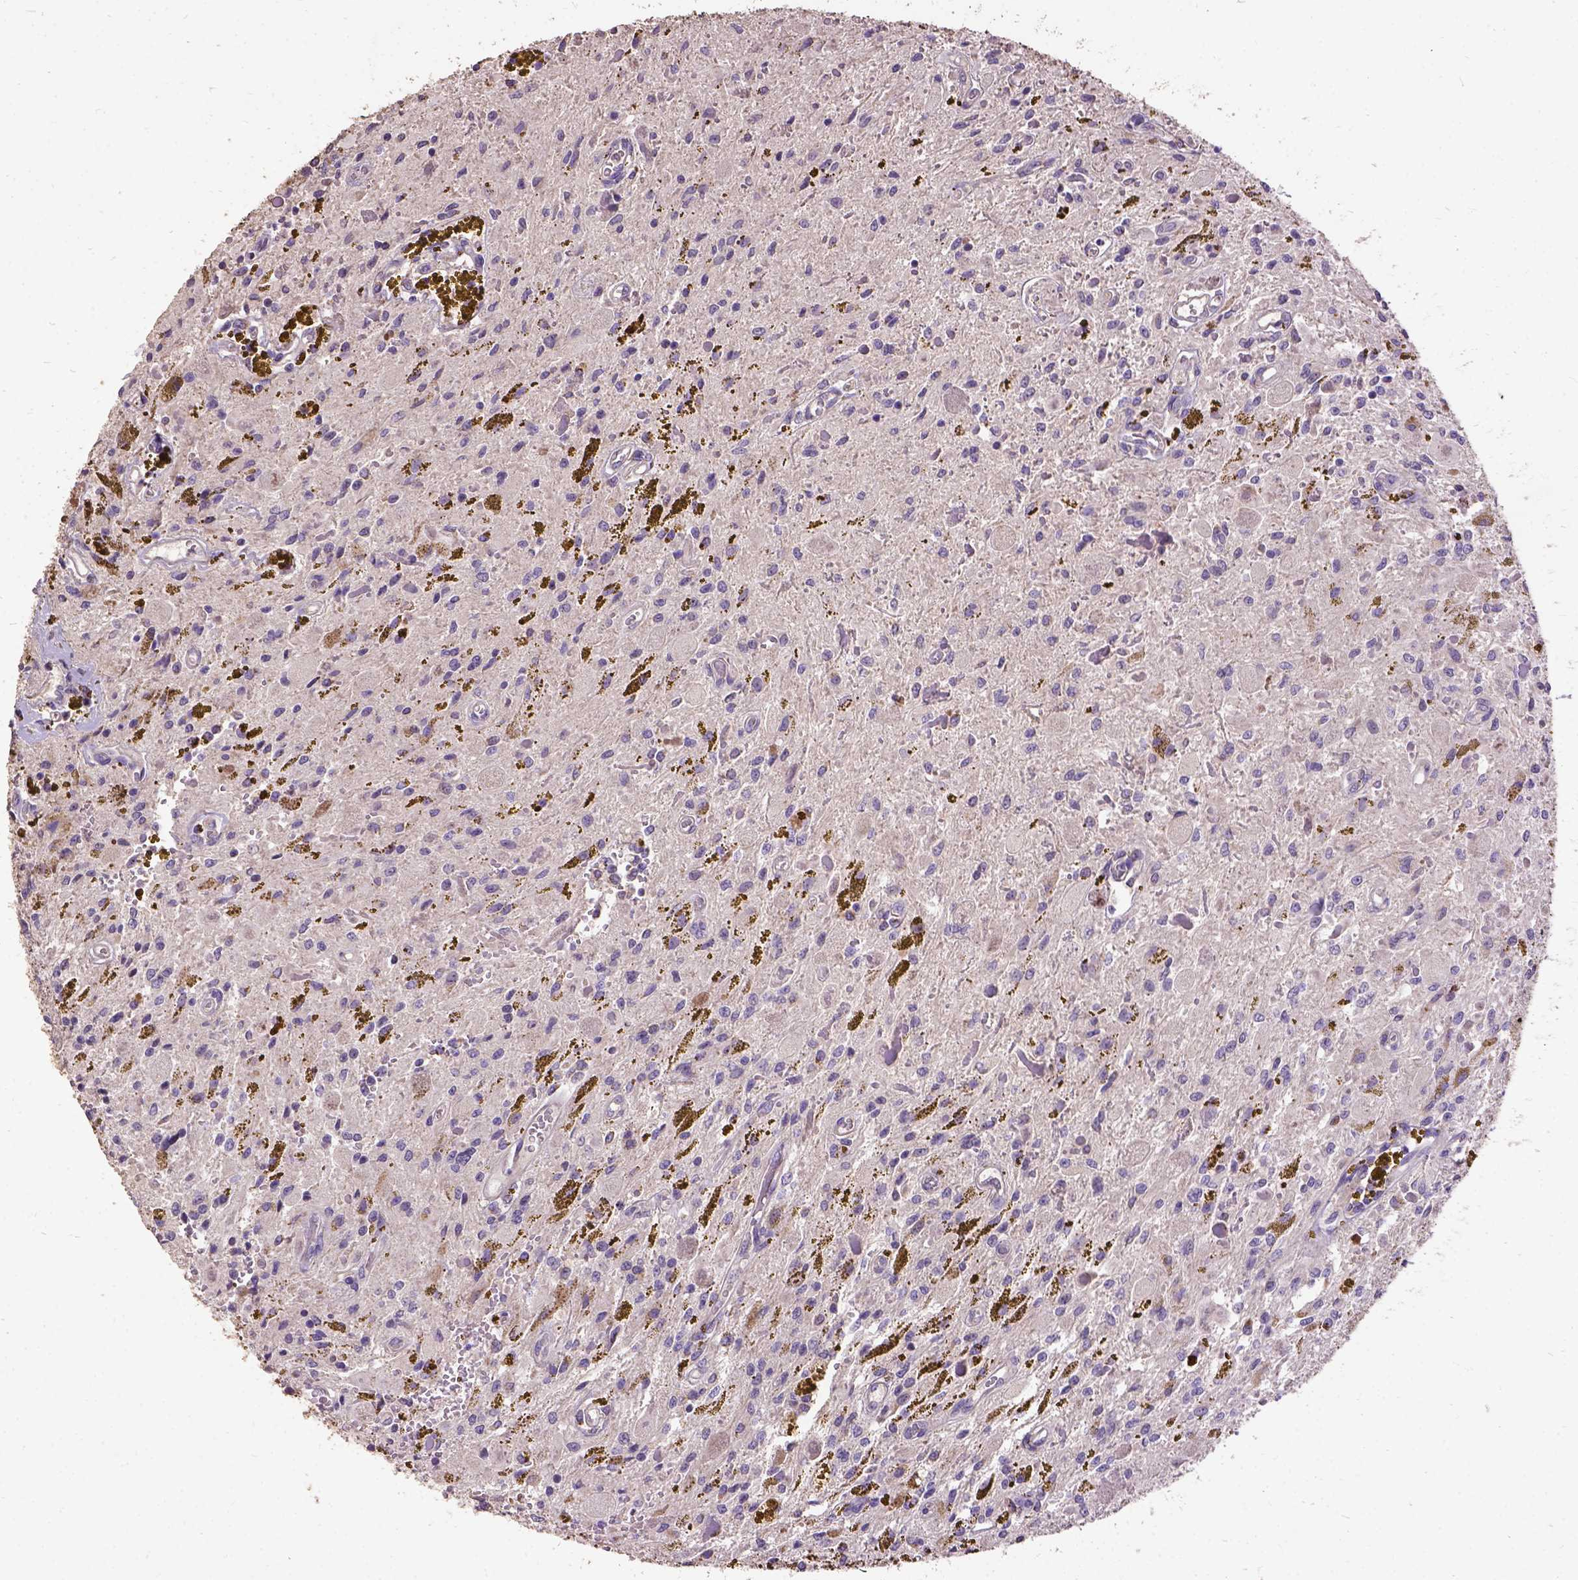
{"staining": {"intensity": "negative", "quantity": "none", "location": "none"}, "tissue": "glioma", "cell_type": "Tumor cells", "image_type": "cancer", "snomed": [{"axis": "morphology", "description": "Glioma, malignant, Low grade"}, {"axis": "topography", "description": "Cerebellum"}], "caption": "Malignant glioma (low-grade) stained for a protein using IHC displays no expression tumor cells.", "gene": "DQX1", "patient": {"sex": "female", "age": 14}}